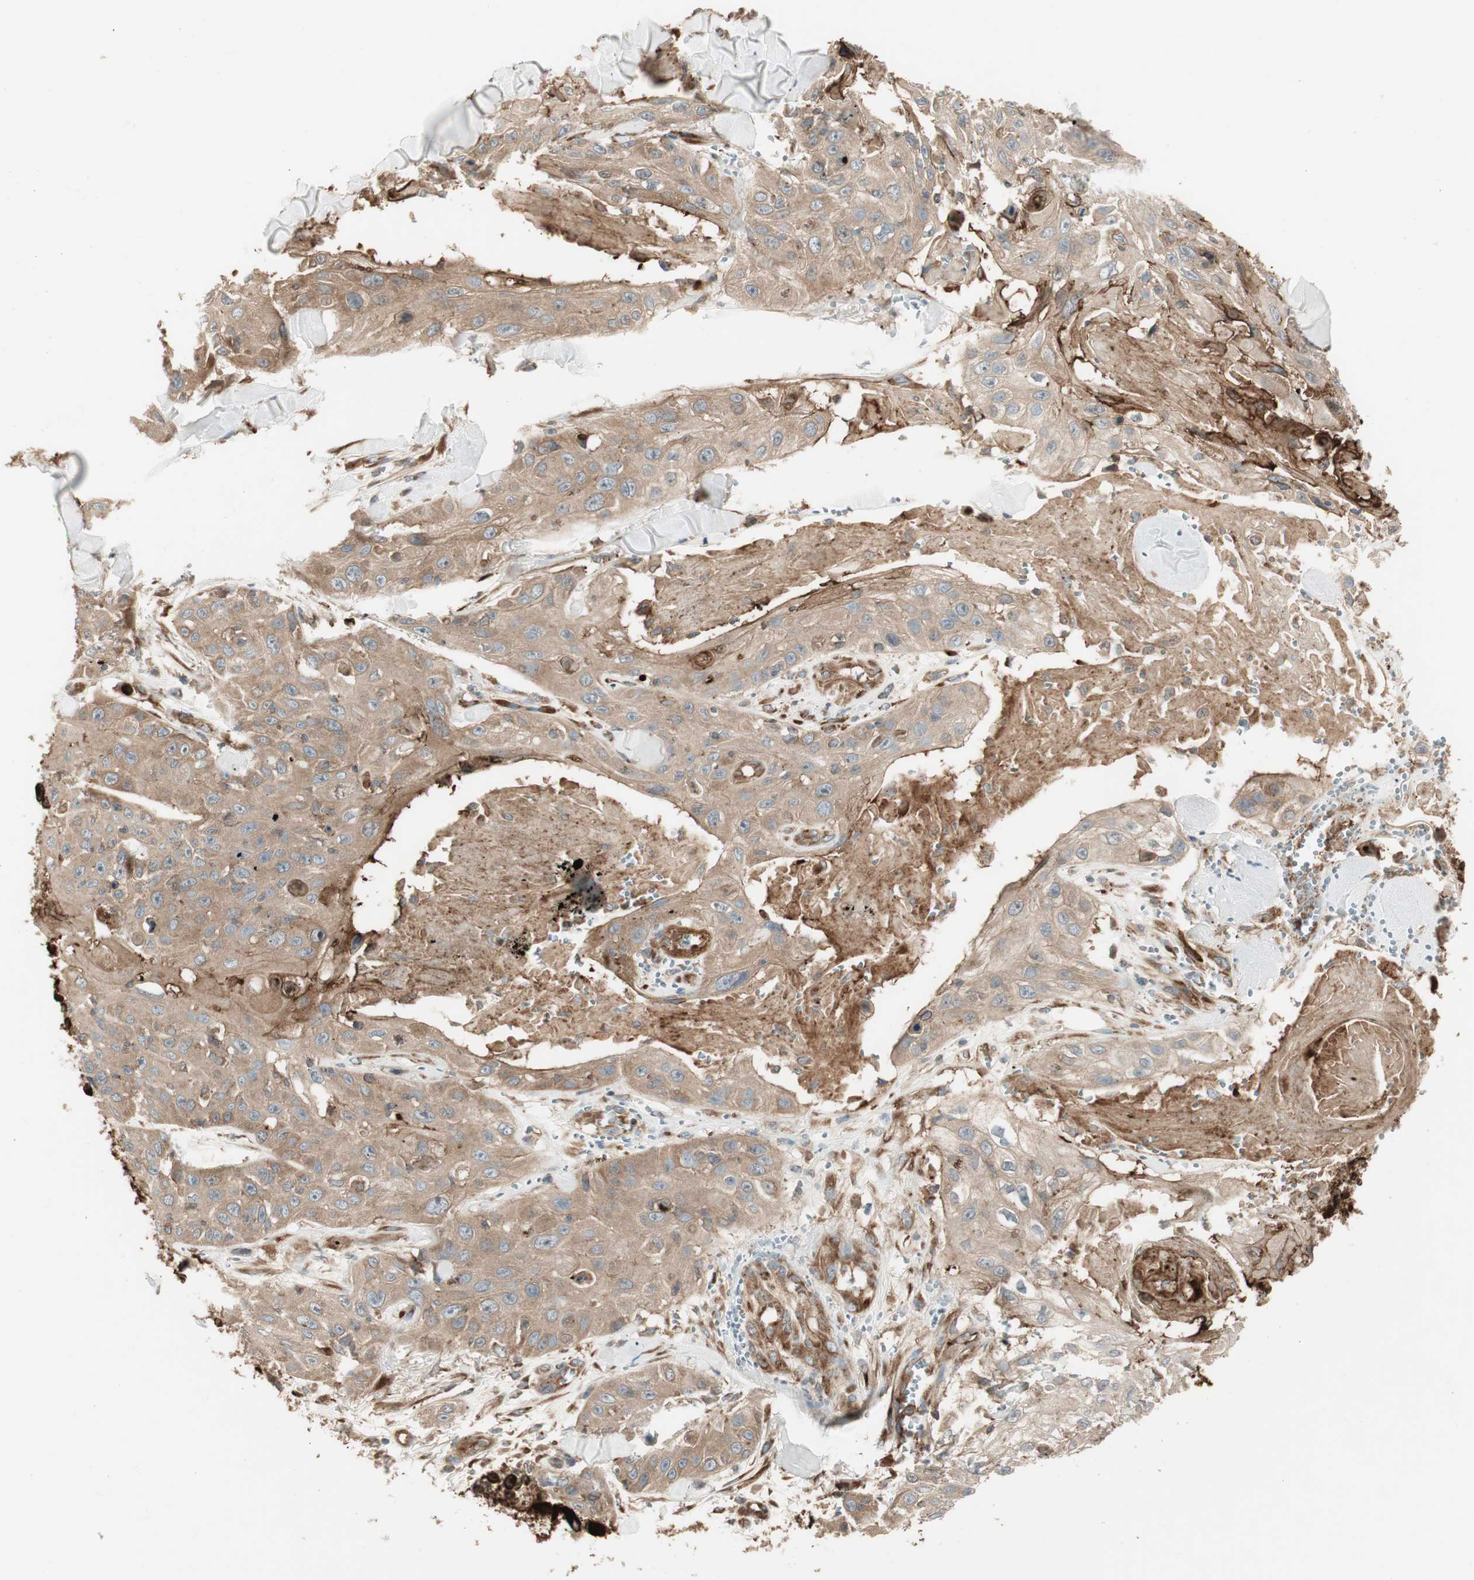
{"staining": {"intensity": "weak", "quantity": ">75%", "location": "cytoplasmic/membranous"}, "tissue": "skin cancer", "cell_type": "Tumor cells", "image_type": "cancer", "snomed": [{"axis": "morphology", "description": "Squamous cell carcinoma, NOS"}, {"axis": "topography", "description": "Skin"}], "caption": "Weak cytoplasmic/membranous expression for a protein is appreciated in about >75% of tumor cells of skin squamous cell carcinoma using IHC.", "gene": "PRKG1", "patient": {"sex": "male", "age": 86}}